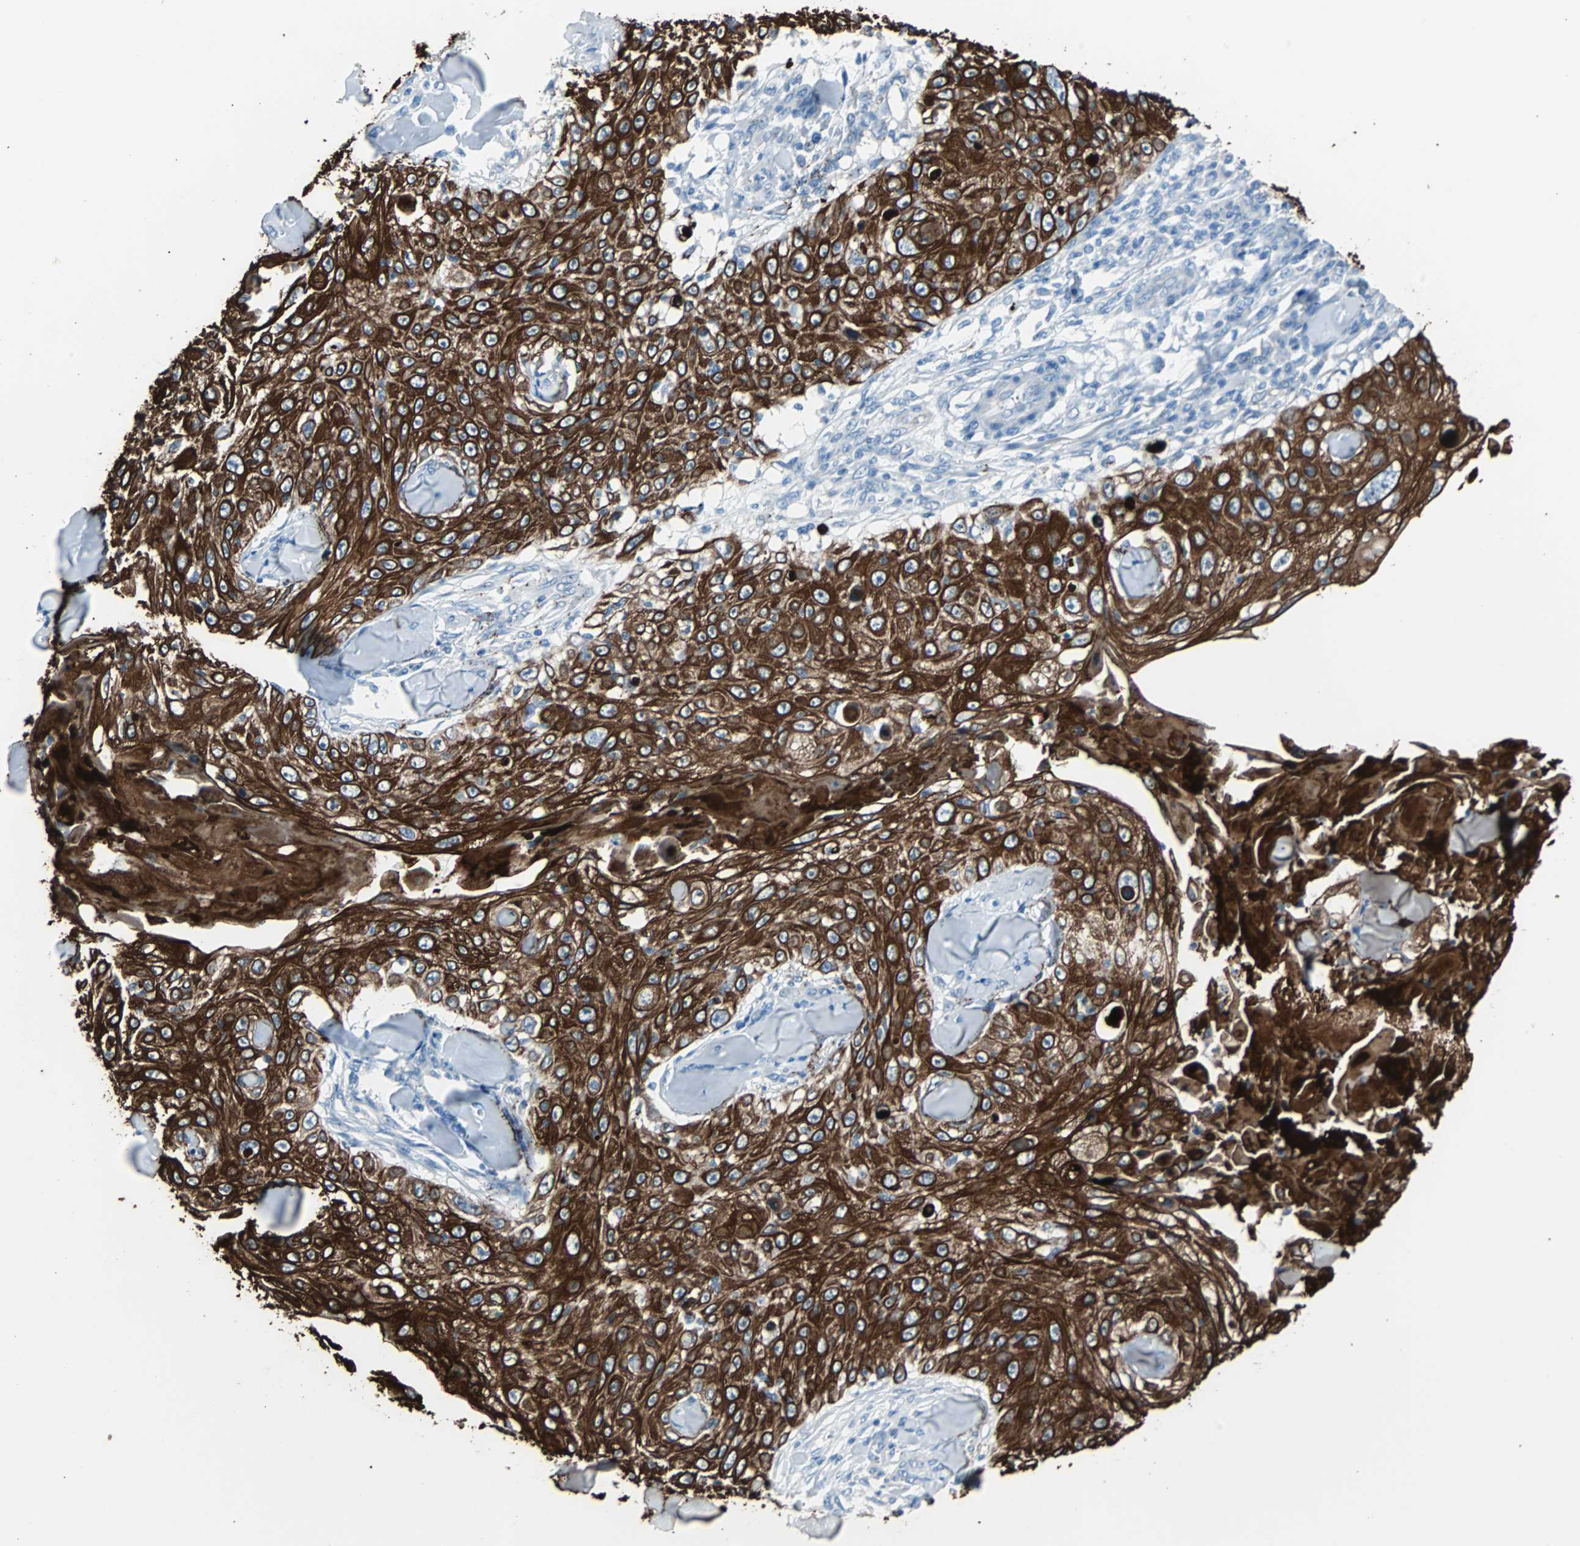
{"staining": {"intensity": "strong", "quantity": ">75%", "location": "cytoplasmic/membranous"}, "tissue": "skin cancer", "cell_type": "Tumor cells", "image_type": "cancer", "snomed": [{"axis": "morphology", "description": "Squamous cell carcinoma, NOS"}, {"axis": "topography", "description": "Skin"}], "caption": "A high-resolution photomicrograph shows IHC staining of skin cancer, which demonstrates strong cytoplasmic/membranous positivity in approximately >75% of tumor cells.", "gene": "KRT7", "patient": {"sex": "male", "age": 86}}